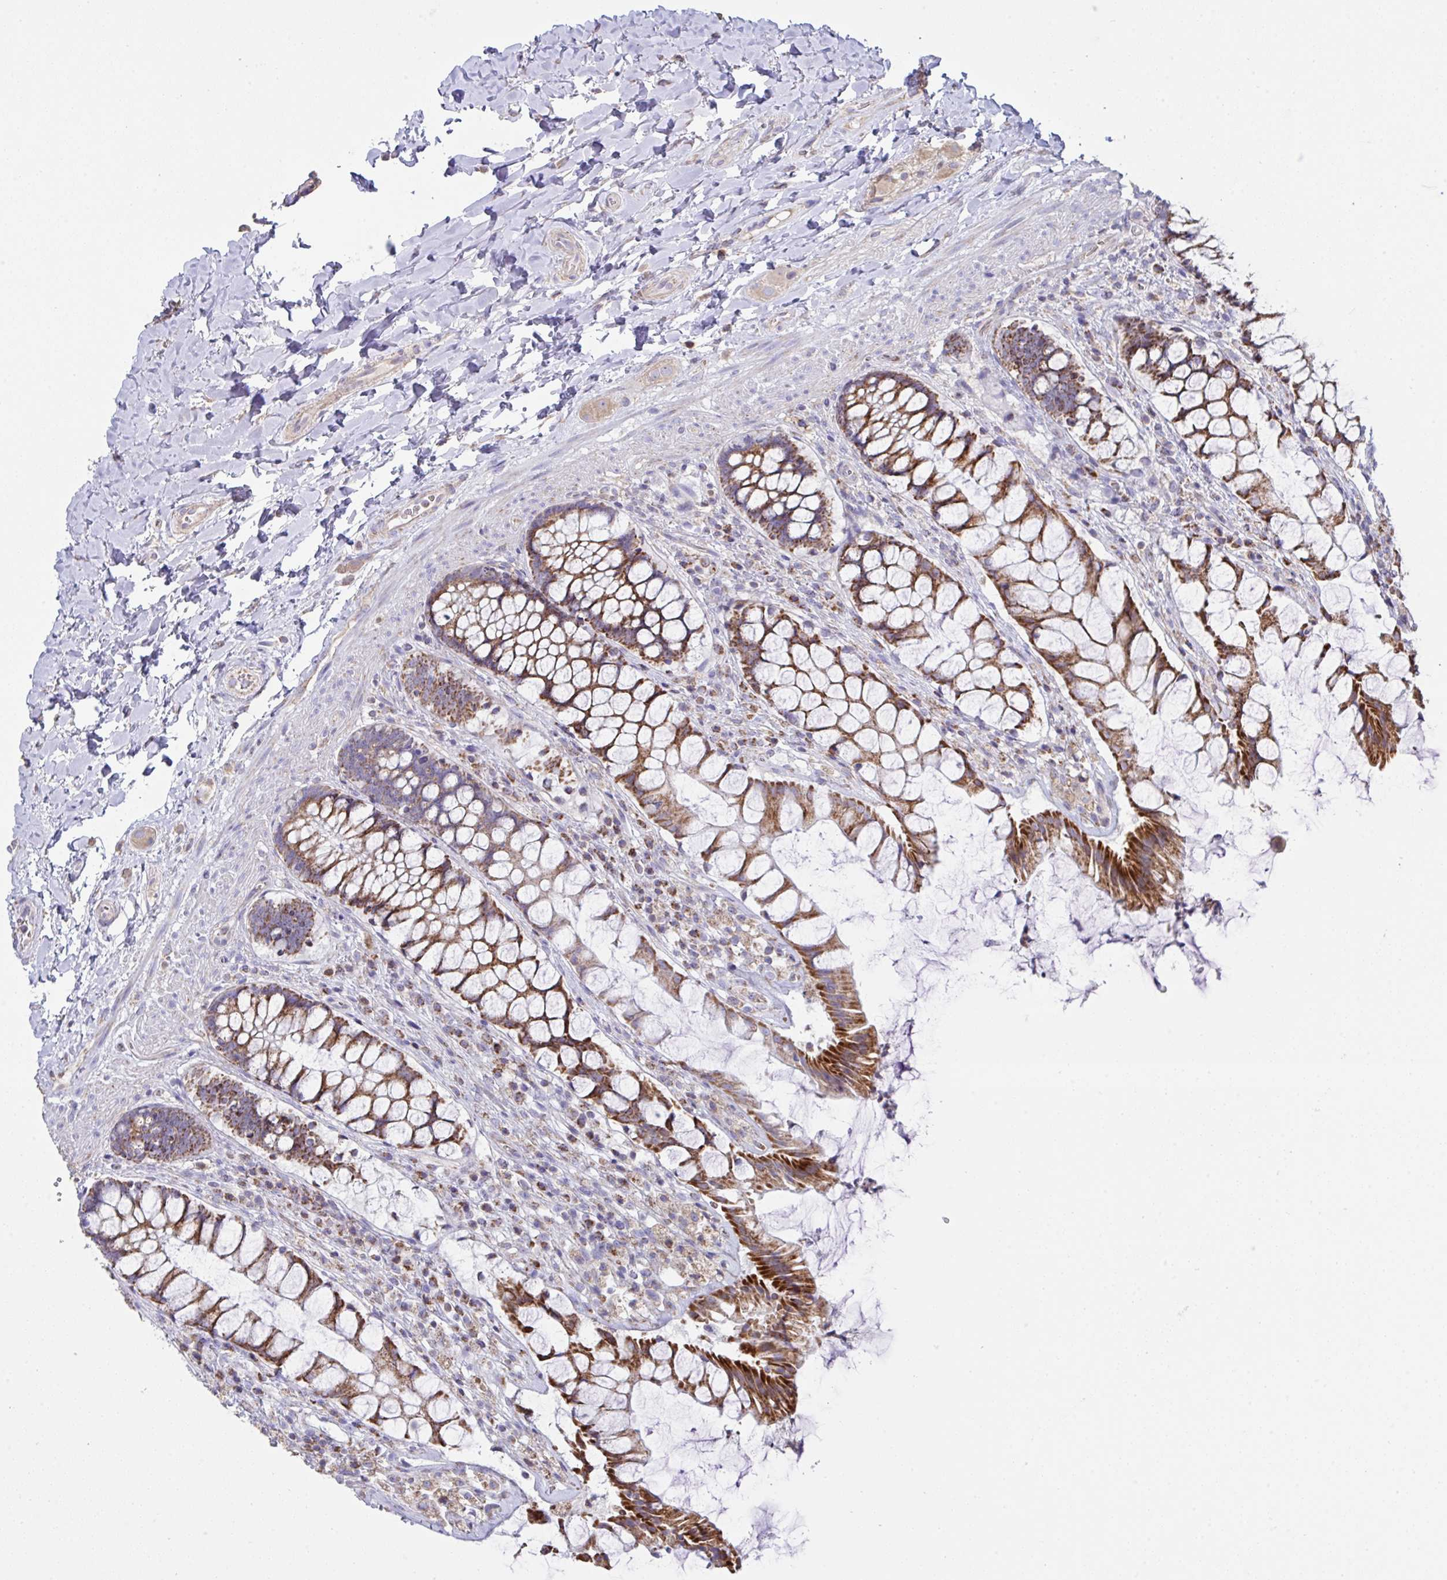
{"staining": {"intensity": "strong", "quantity": ">75%", "location": "cytoplasmic/membranous"}, "tissue": "rectum", "cell_type": "Glandular cells", "image_type": "normal", "snomed": [{"axis": "morphology", "description": "Normal tissue, NOS"}, {"axis": "topography", "description": "Rectum"}], "caption": "The histopathology image displays a brown stain indicating the presence of a protein in the cytoplasmic/membranous of glandular cells in rectum. Using DAB (brown) and hematoxylin (blue) stains, captured at high magnification using brightfield microscopy.", "gene": "DOK7", "patient": {"sex": "female", "age": 58}}